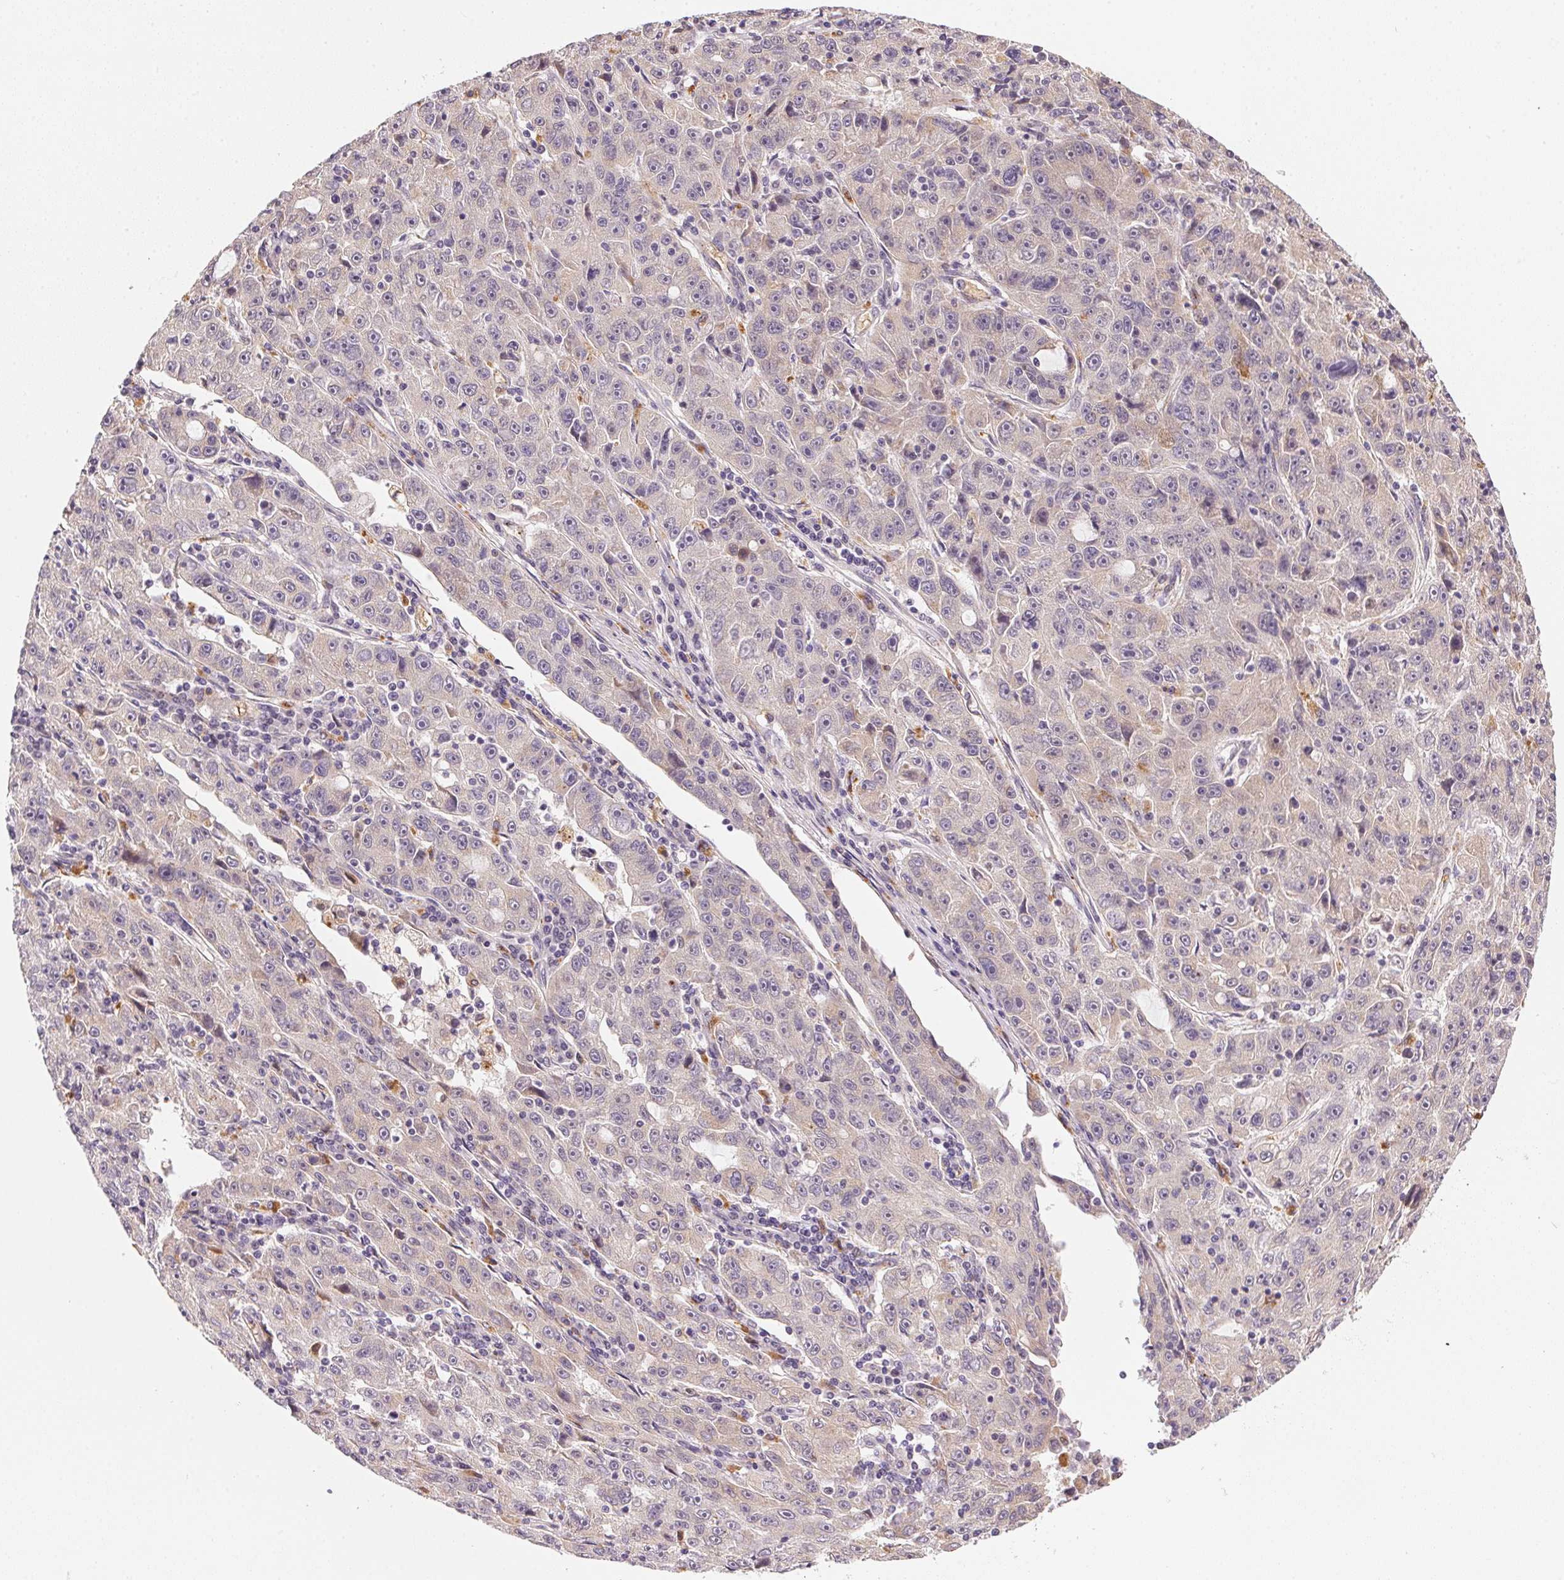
{"staining": {"intensity": "negative", "quantity": "none", "location": "none"}, "tissue": "lung cancer", "cell_type": "Tumor cells", "image_type": "cancer", "snomed": [{"axis": "morphology", "description": "Normal morphology"}, {"axis": "morphology", "description": "Adenocarcinoma, NOS"}, {"axis": "topography", "description": "Lymph node"}, {"axis": "topography", "description": "Lung"}], "caption": "Tumor cells show no significant protein expression in lung cancer.", "gene": "METTL13", "patient": {"sex": "female", "age": 57}}